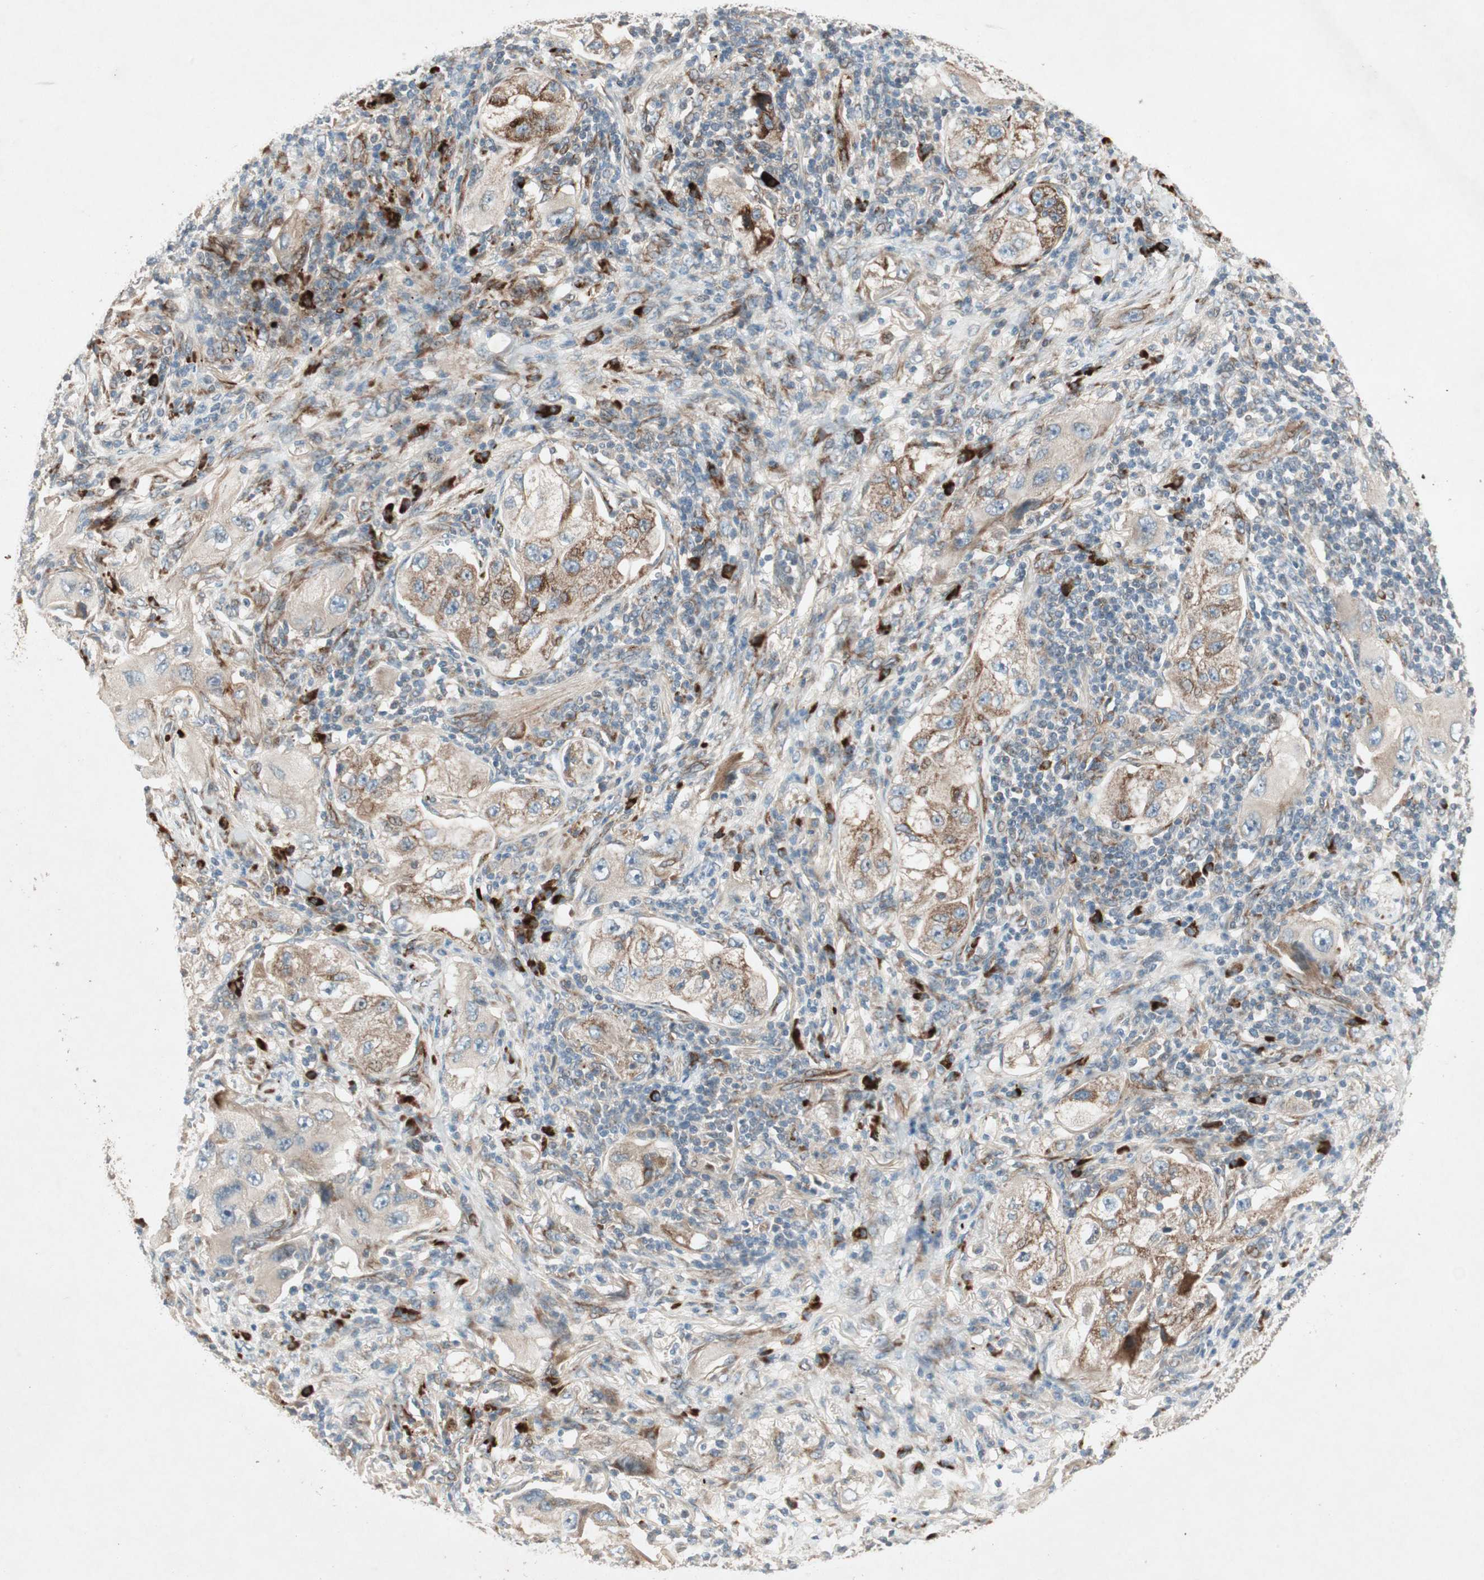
{"staining": {"intensity": "moderate", "quantity": "25%-75%", "location": "cytoplasmic/membranous"}, "tissue": "lung cancer", "cell_type": "Tumor cells", "image_type": "cancer", "snomed": [{"axis": "morphology", "description": "Adenocarcinoma, NOS"}, {"axis": "topography", "description": "Lung"}], "caption": "Immunohistochemistry (IHC) (DAB) staining of lung cancer exhibits moderate cytoplasmic/membranous protein expression in about 25%-75% of tumor cells. The staining was performed using DAB (3,3'-diaminobenzidine), with brown indicating positive protein expression. Nuclei are stained blue with hematoxylin.", "gene": "APOO", "patient": {"sex": "female", "age": 65}}